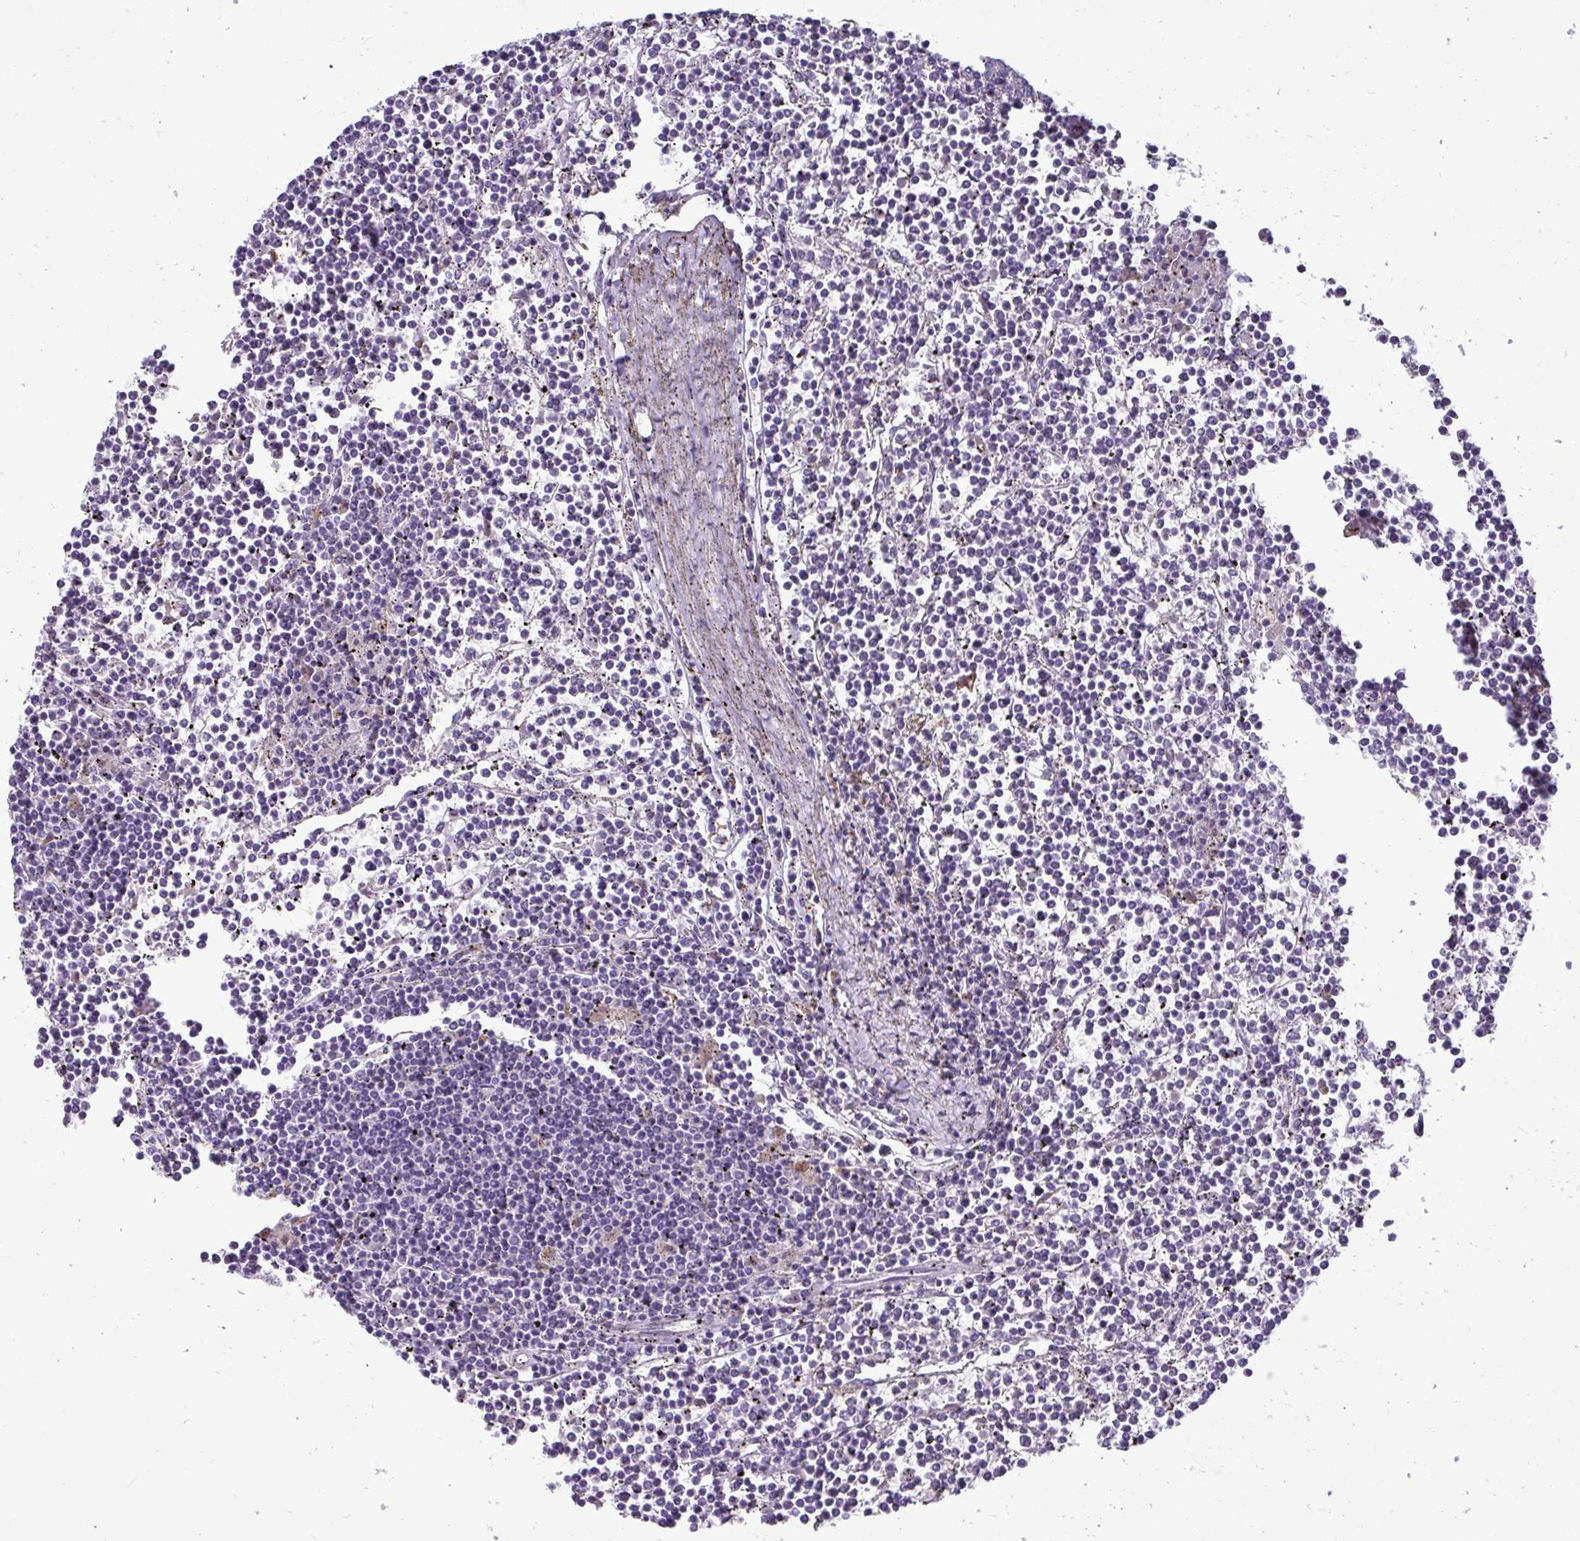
{"staining": {"intensity": "negative", "quantity": "none", "location": "none"}, "tissue": "lymphoma", "cell_type": "Tumor cells", "image_type": "cancer", "snomed": [{"axis": "morphology", "description": "Malignant lymphoma, non-Hodgkin's type, Low grade"}, {"axis": "topography", "description": "Spleen"}], "caption": "A micrograph of human low-grade malignant lymphoma, non-Hodgkin's type is negative for staining in tumor cells.", "gene": "CTSZ", "patient": {"sex": "female", "age": 19}}